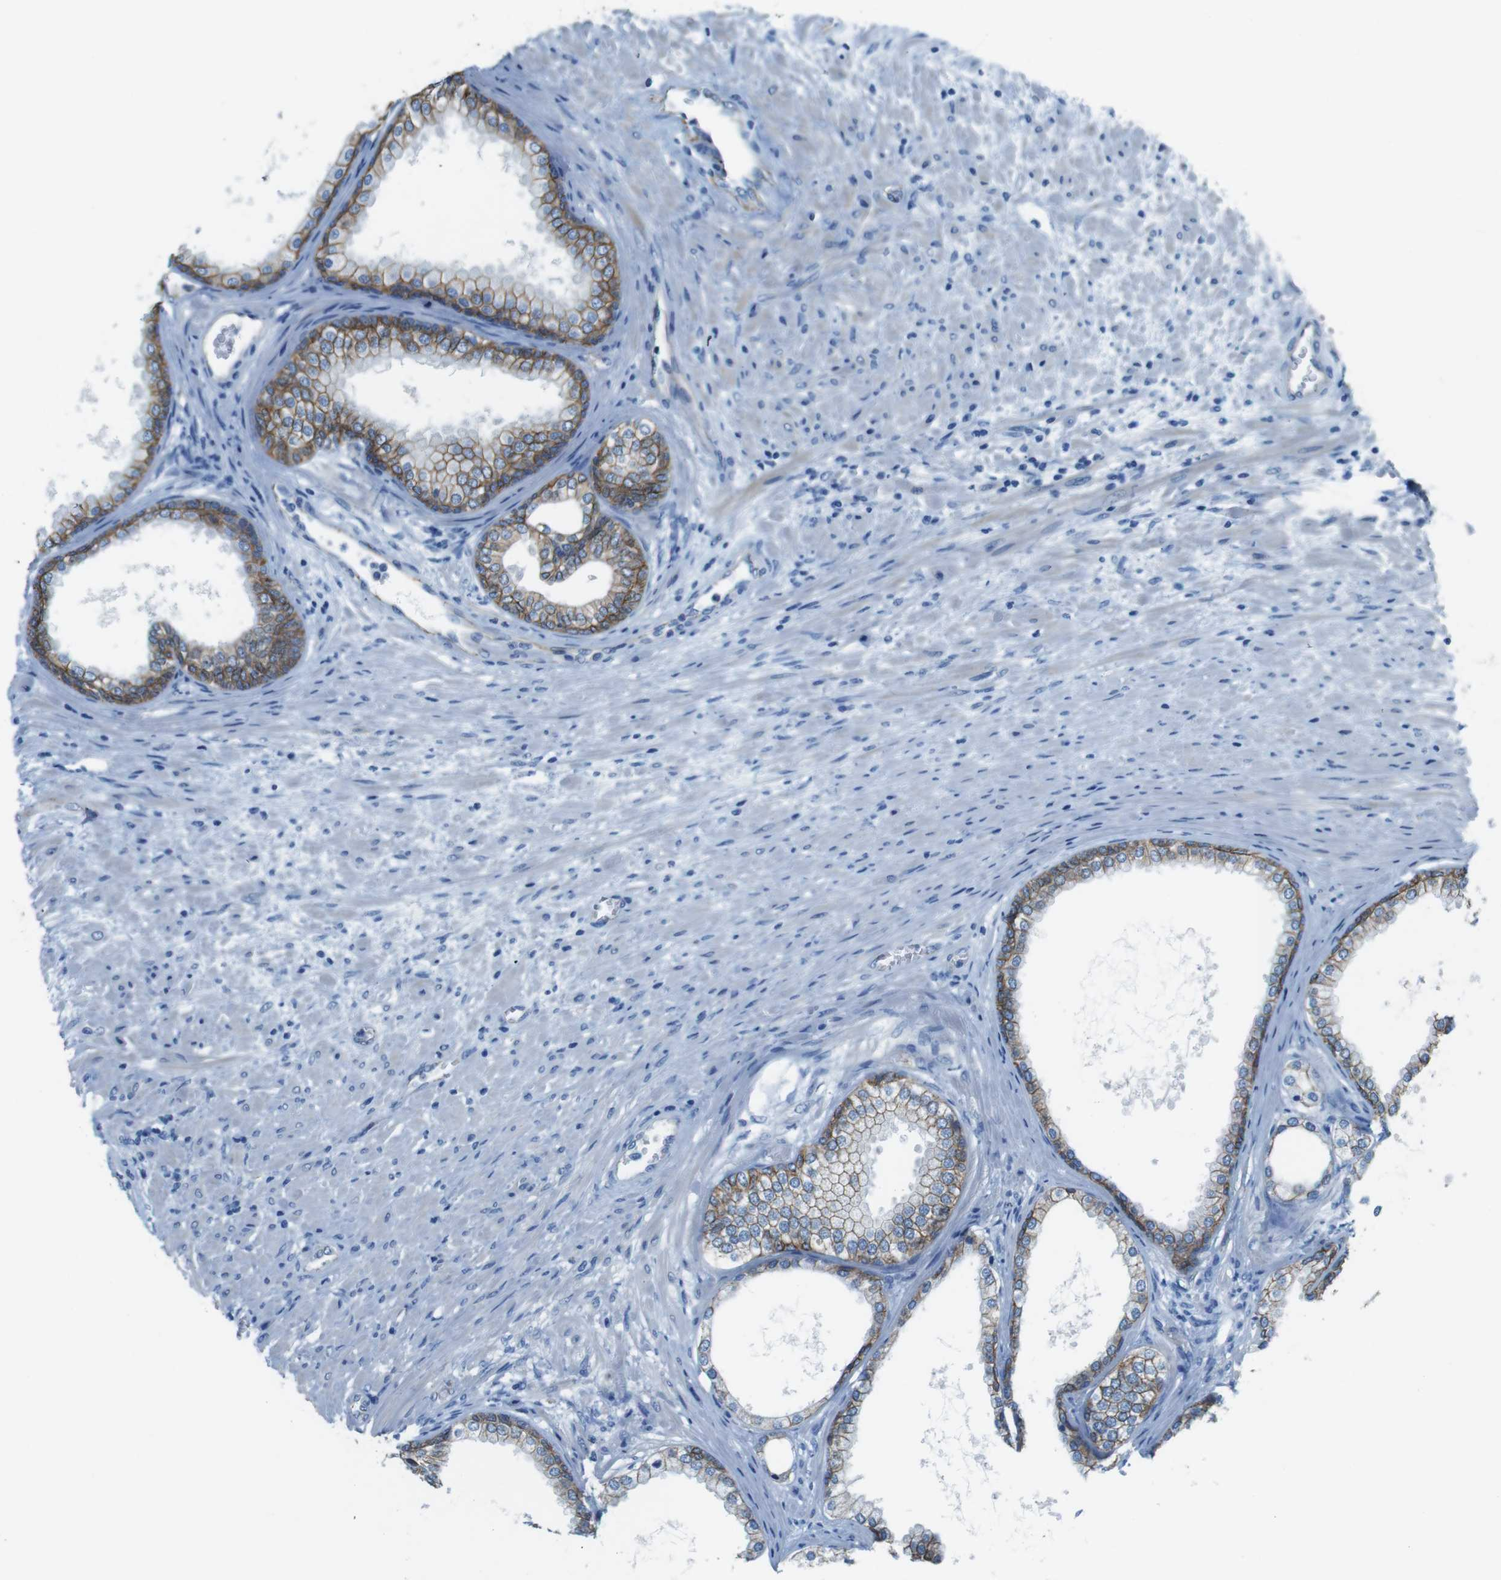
{"staining": {"intensity": "moderate", "quantity": ">75%", "location": "cytoplasmic/membranous"}, "tissue": "prostate", "cell_type": "Glandular cells", "image_type": "normal", "snomed": [{"axis": "morphology", "description": "Normal tissue, NOS"}, {"axis": "topography", "description": "Prostate"}], "caption": "IHC micrograph of benign prostate stained for a protein (brown), which displays medium levels of moderate cytoplasmic/membranous staining in approximately >75% of glandular cells.", "gene": "SLC6A6", "patient": {"sex": "male", "age": 76}}